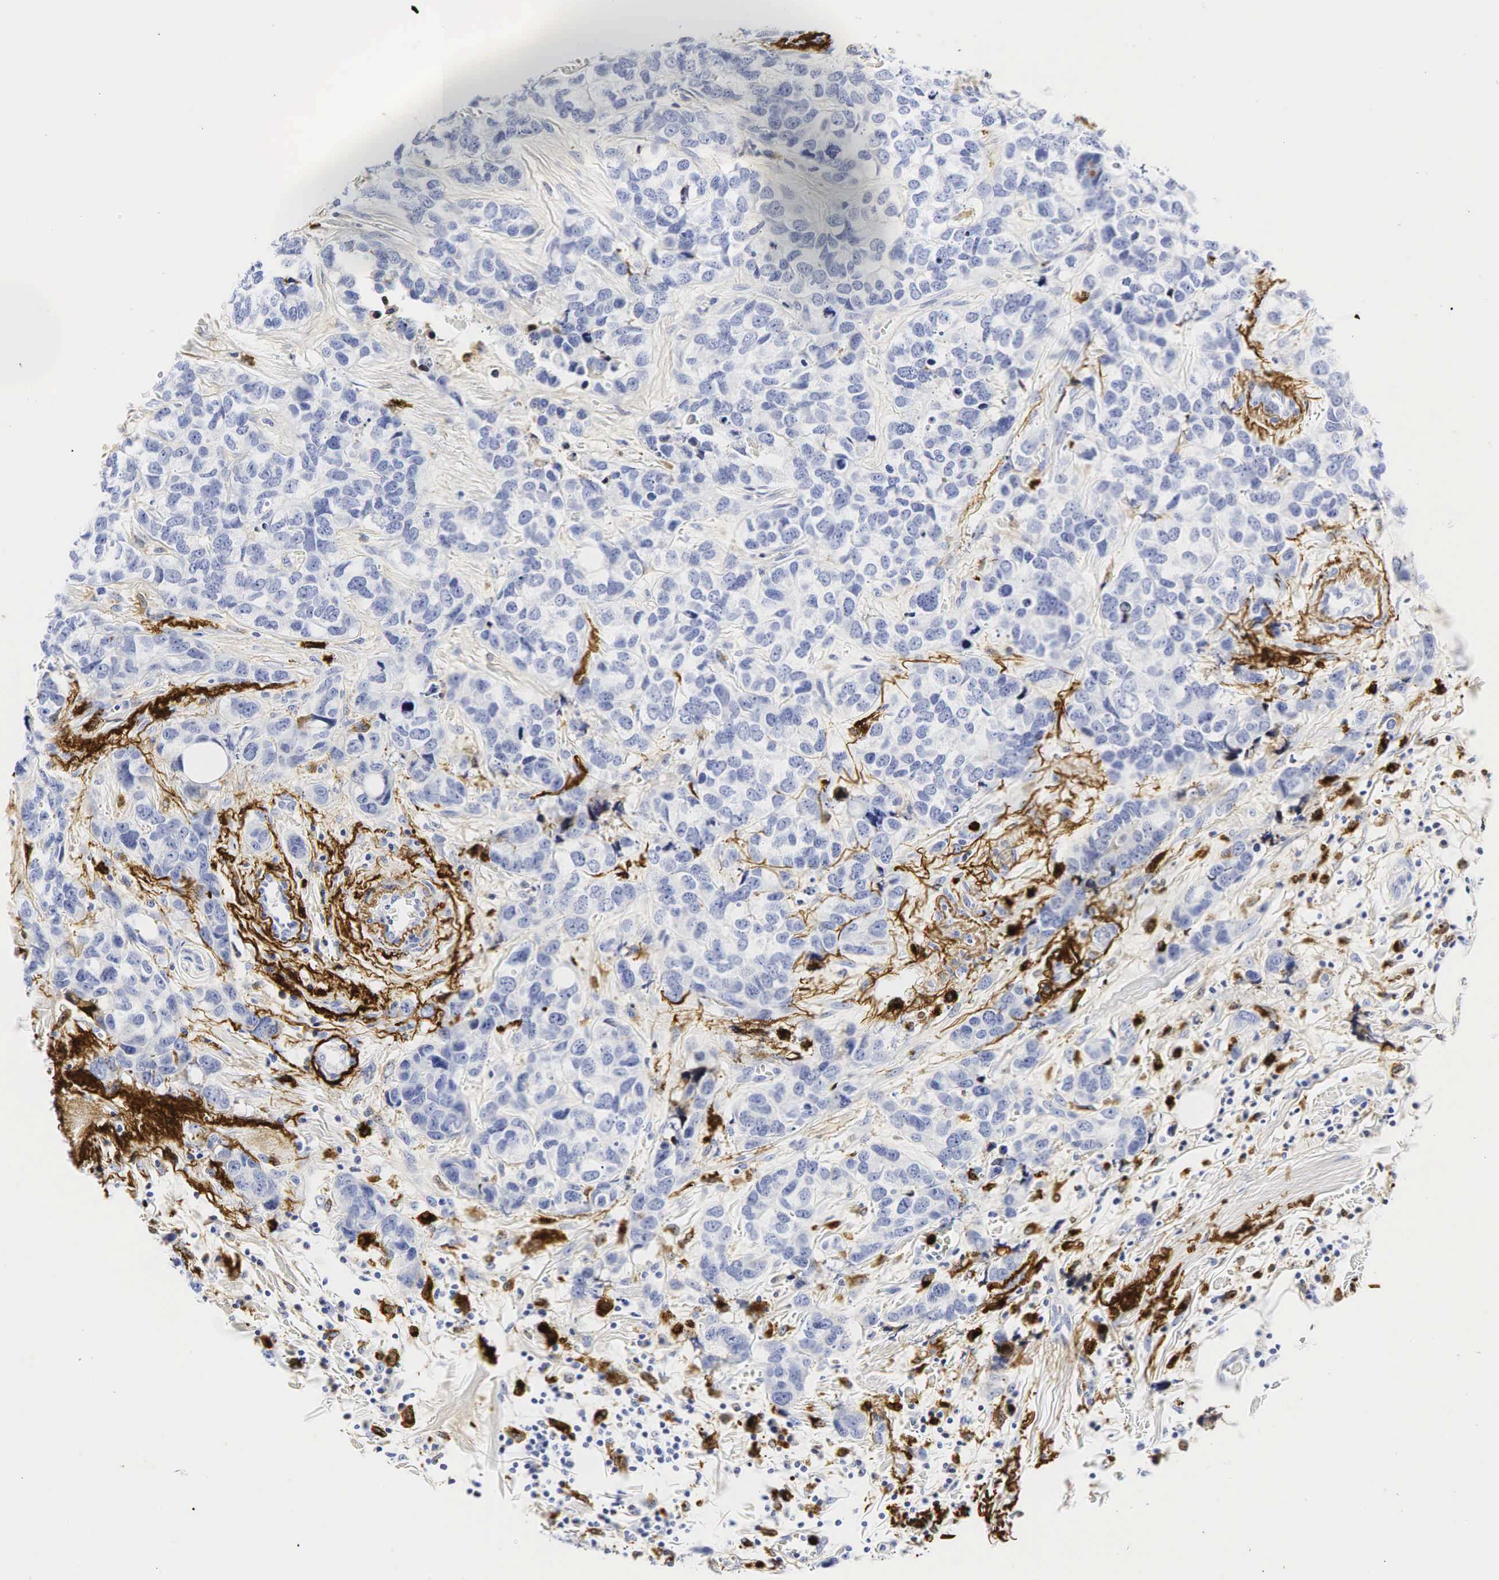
{"staining": {"intensity": "negative", "quantity": "none", "location": "none"}, "tissue": "breast cancer", "cell_type": "Tumor cells", "image_type": "cancer", "snomed": [{"axis": "morphology", "description": "Duct carcinoma"}, {"axis": "topography", "description": "Breast"}], "caption": "The image demonstrates no staining of tumor cells in breast intraductal carcinoma.", "gene": "LYZ", "patient": {"sex": "female", "age": 91}}